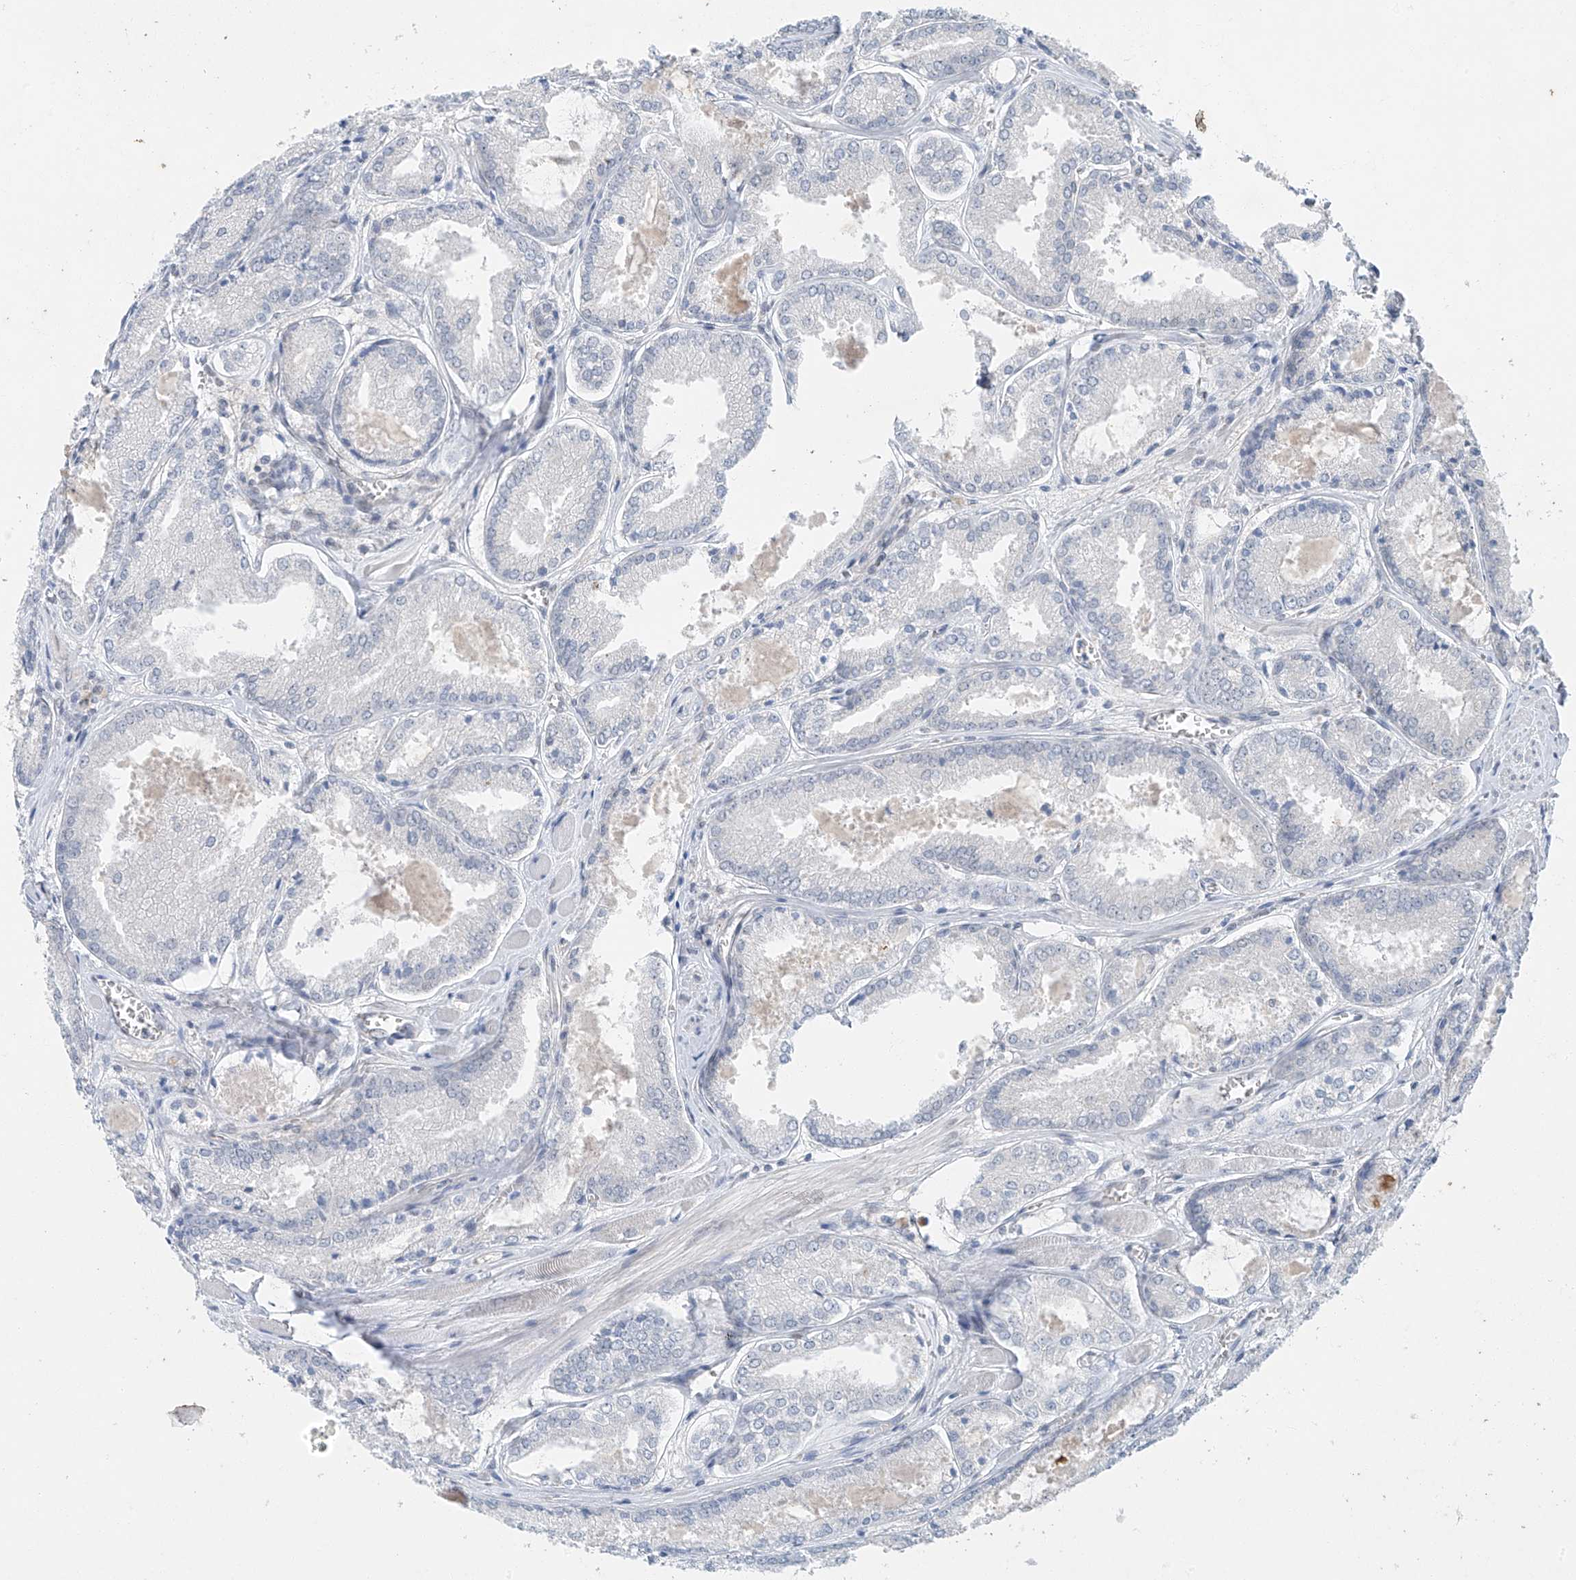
{"staining": {"intensity": "negative", "quantity": "none", "location": "none"}, "tissue": "prostate cancer", "cell_type": "Tumor cells", "image_type": "cancer", "snomed": [{"axis": "morphology", "description": "Adenocarcinoma, Low grade"}, {"axis": "topography", "description": "Prostate"}], "caption": "The immunohistochemistry histopathology image has no significant positivity in tumor cells of prostate adenocarcinoma (low-grade) tissue.", "gene": "TAF8", "patient": {"sex": "male", "age": 67}}